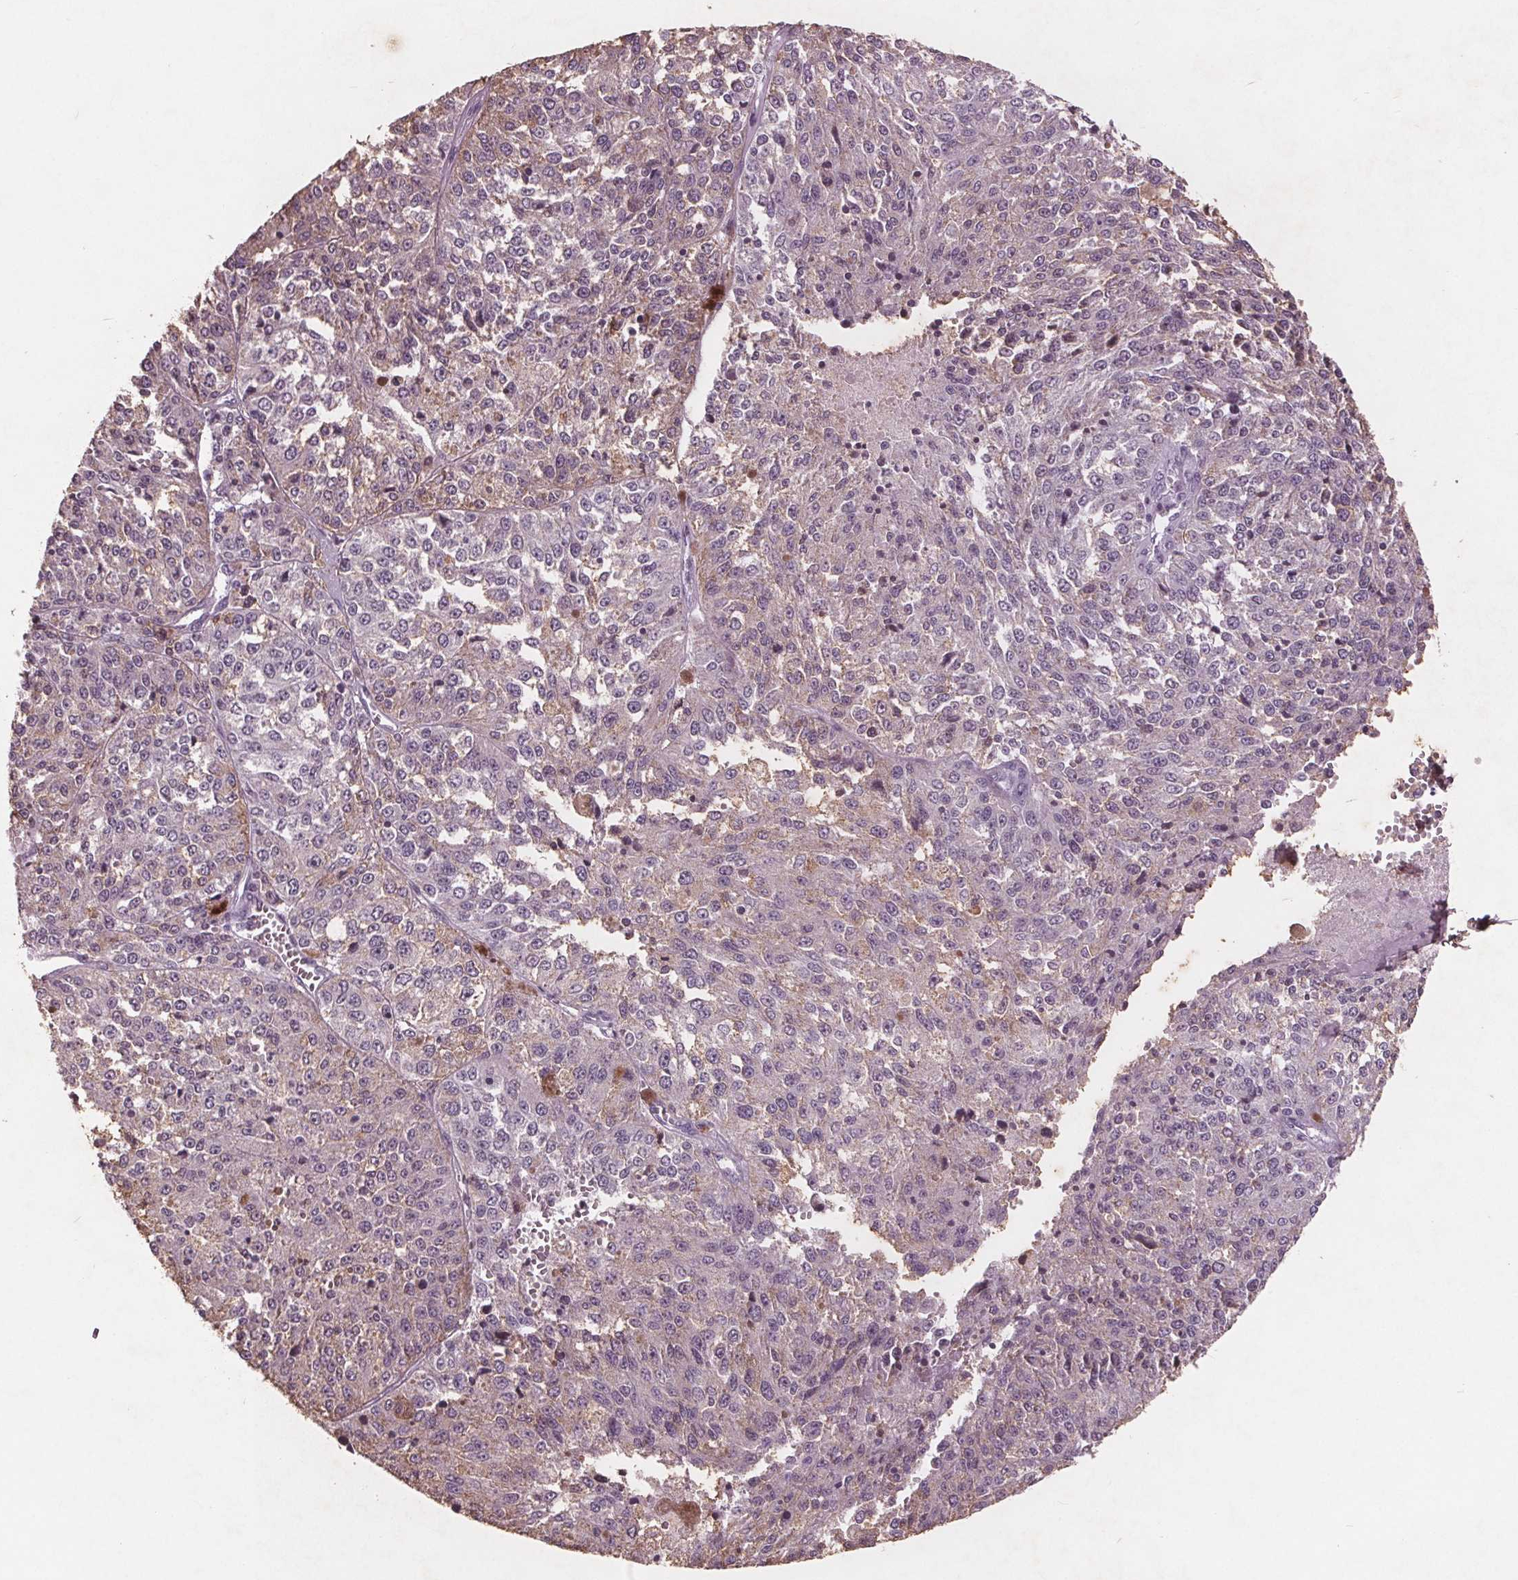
{"staining": {"intensity": "negative", "quantity": "none", "location": "none"}, "tissue": "melanoma", "cell_type": "Tumor cells", "image_type": "cancer", "snomed": [{"axis": "morphology", "description": "Malignant melanoma, Metastatic site"}, {"axis": "topography", "description": "Lymph node"}], "caption": "DAB (3,3'-diaminobenzidine) immunohistochemical staining of malignant melanoma (metastatic site) shows no significant positivity in tumor cells. (DAB (3,3'-diaminobenzidine) immunohistochemistry, high magnification).", "gene": "PTPN14", "patient": {"sex": "female", "age": 64}}